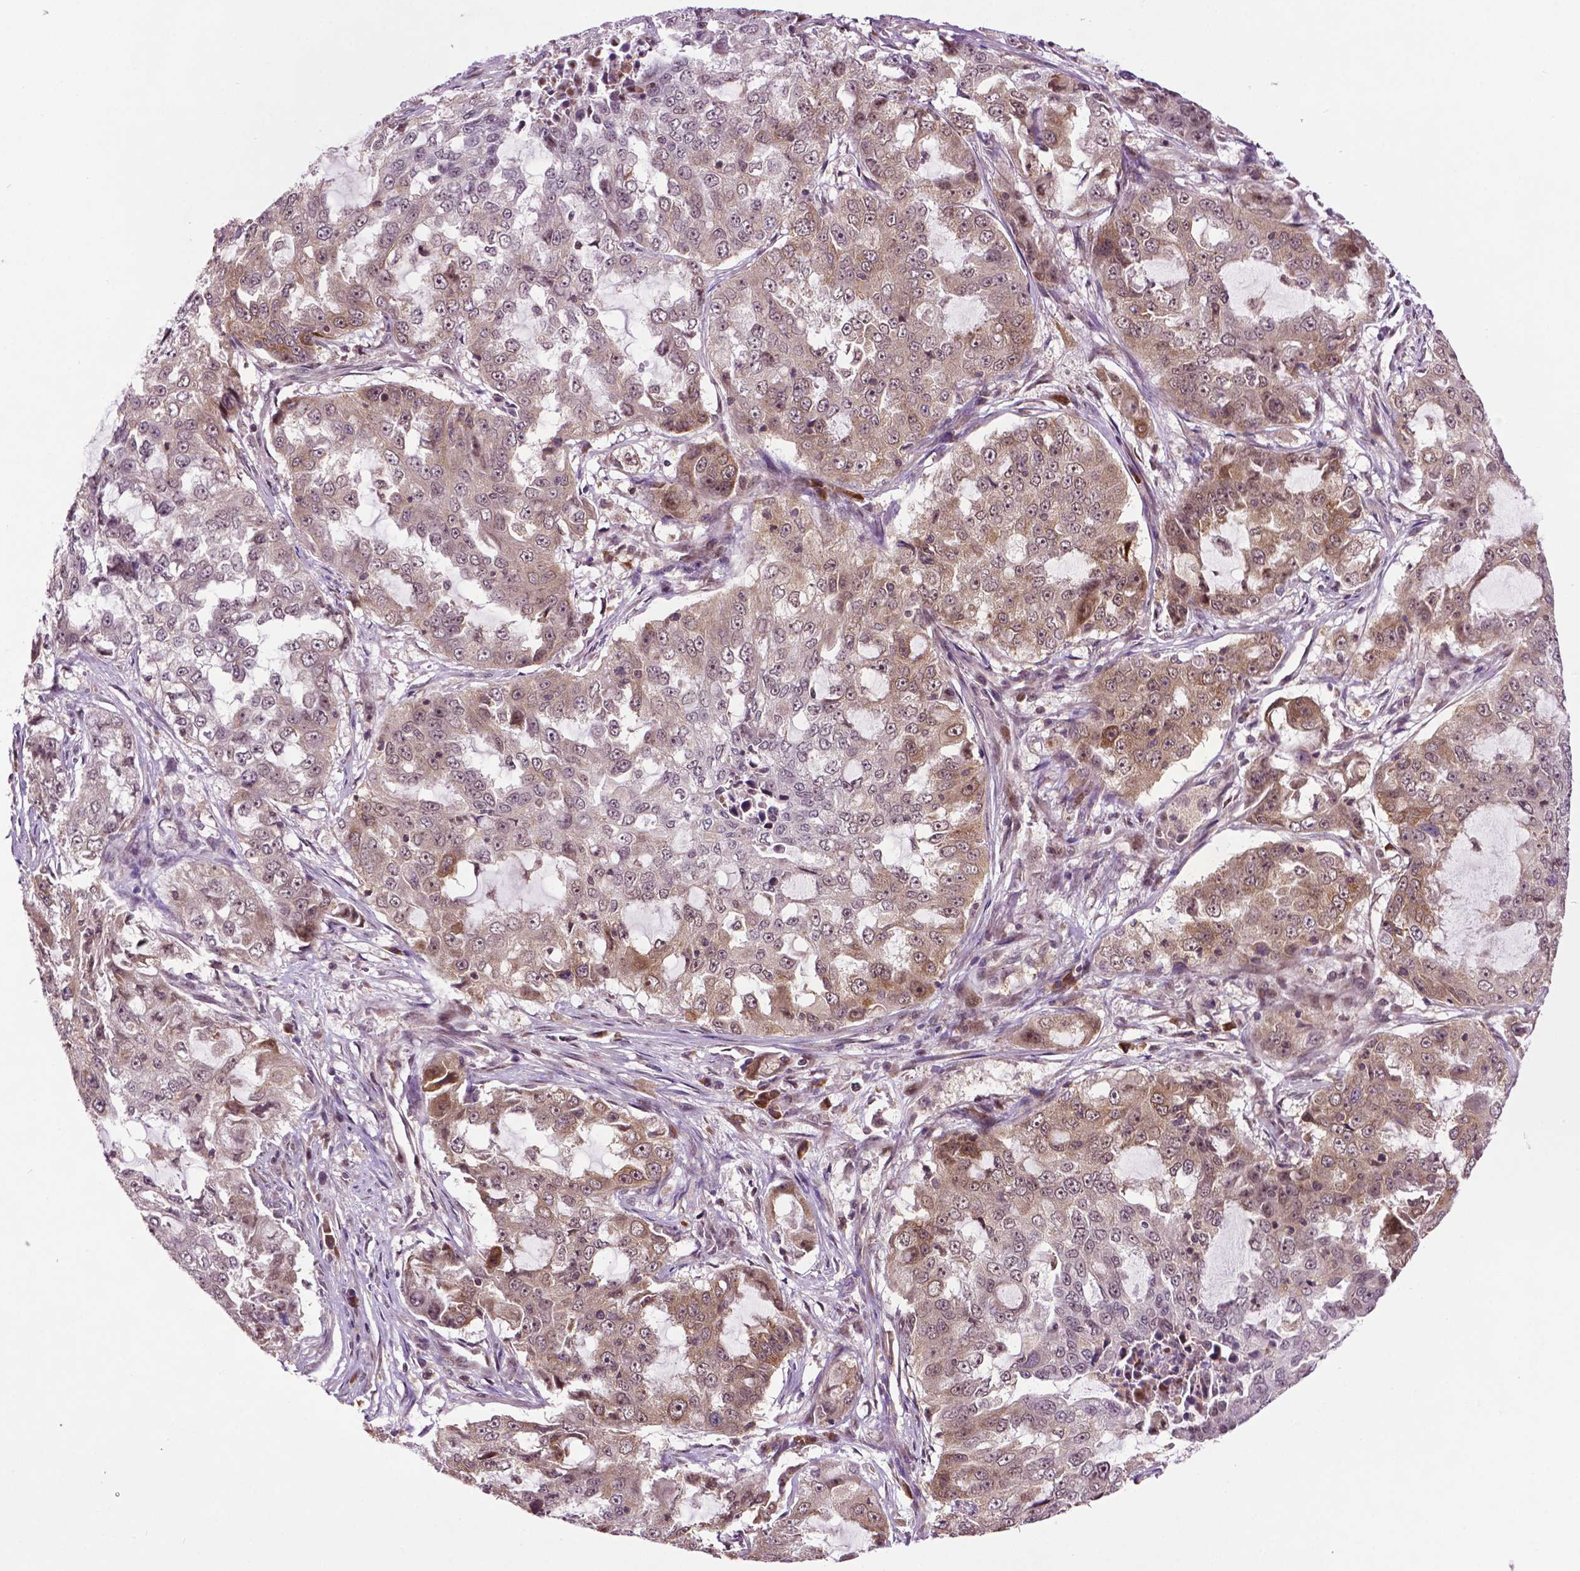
{"staining": {"intensity": "weak", "quantity": "25%-75%", "location": "cytoplasmic/membranous,nuclear"}, "tissue": "lung cancer", "cell_type": "Tumor cells", "image_type": "cancer", "snomed": [{"axis": "morphology", "description": "Adenocarcinoma, NOS"}, {"axis": "topography", "description": "Lung"}], "caption": "Human lung adenocarcinoma stained for a protein (brown) shows weak cytoplasmic/membranous and nuclear positive staining in about 25%-75% of tumor cells.", "gene": "TMX2", "patient": {"sex": "female", "age": 61}}